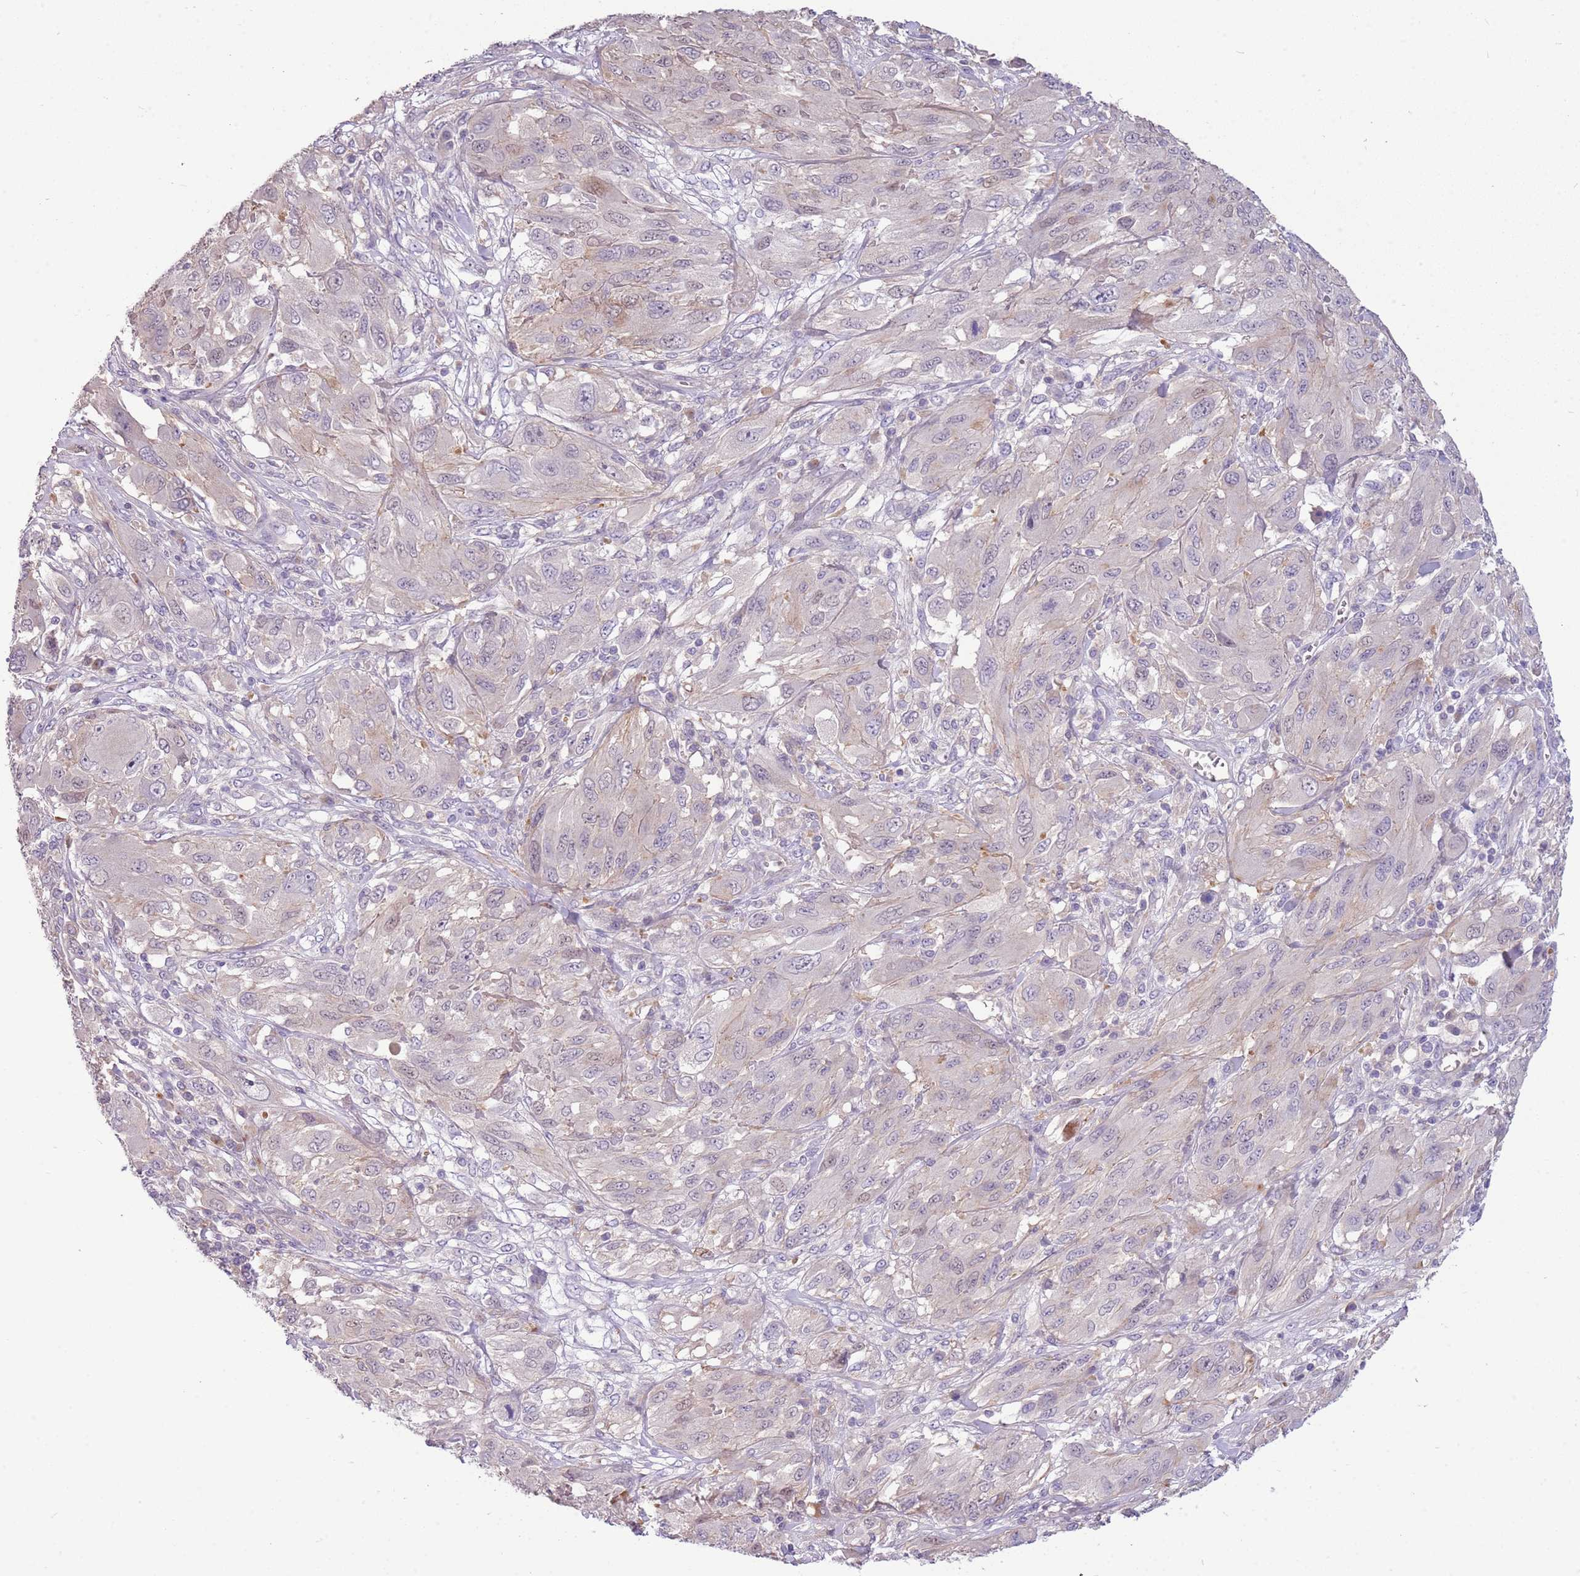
{"staining": {"intensity": "weak", "quantity": "<25%", "location": "nuclear"}, "tissue": "melanoma", "cell_type": "Tumor cells", "image_type": "cancer", "snomed": [{"axis": "morphology", "description": "Malignant melanoma, NOS"}, {"axis": "topography", "description": "Skin"}], "caption": "The histopathology image demonstrates no significant expression in tumor cells of melanoma.", "gene": "SCAMP5", "patient": {"sex": "female", "age": 91}}